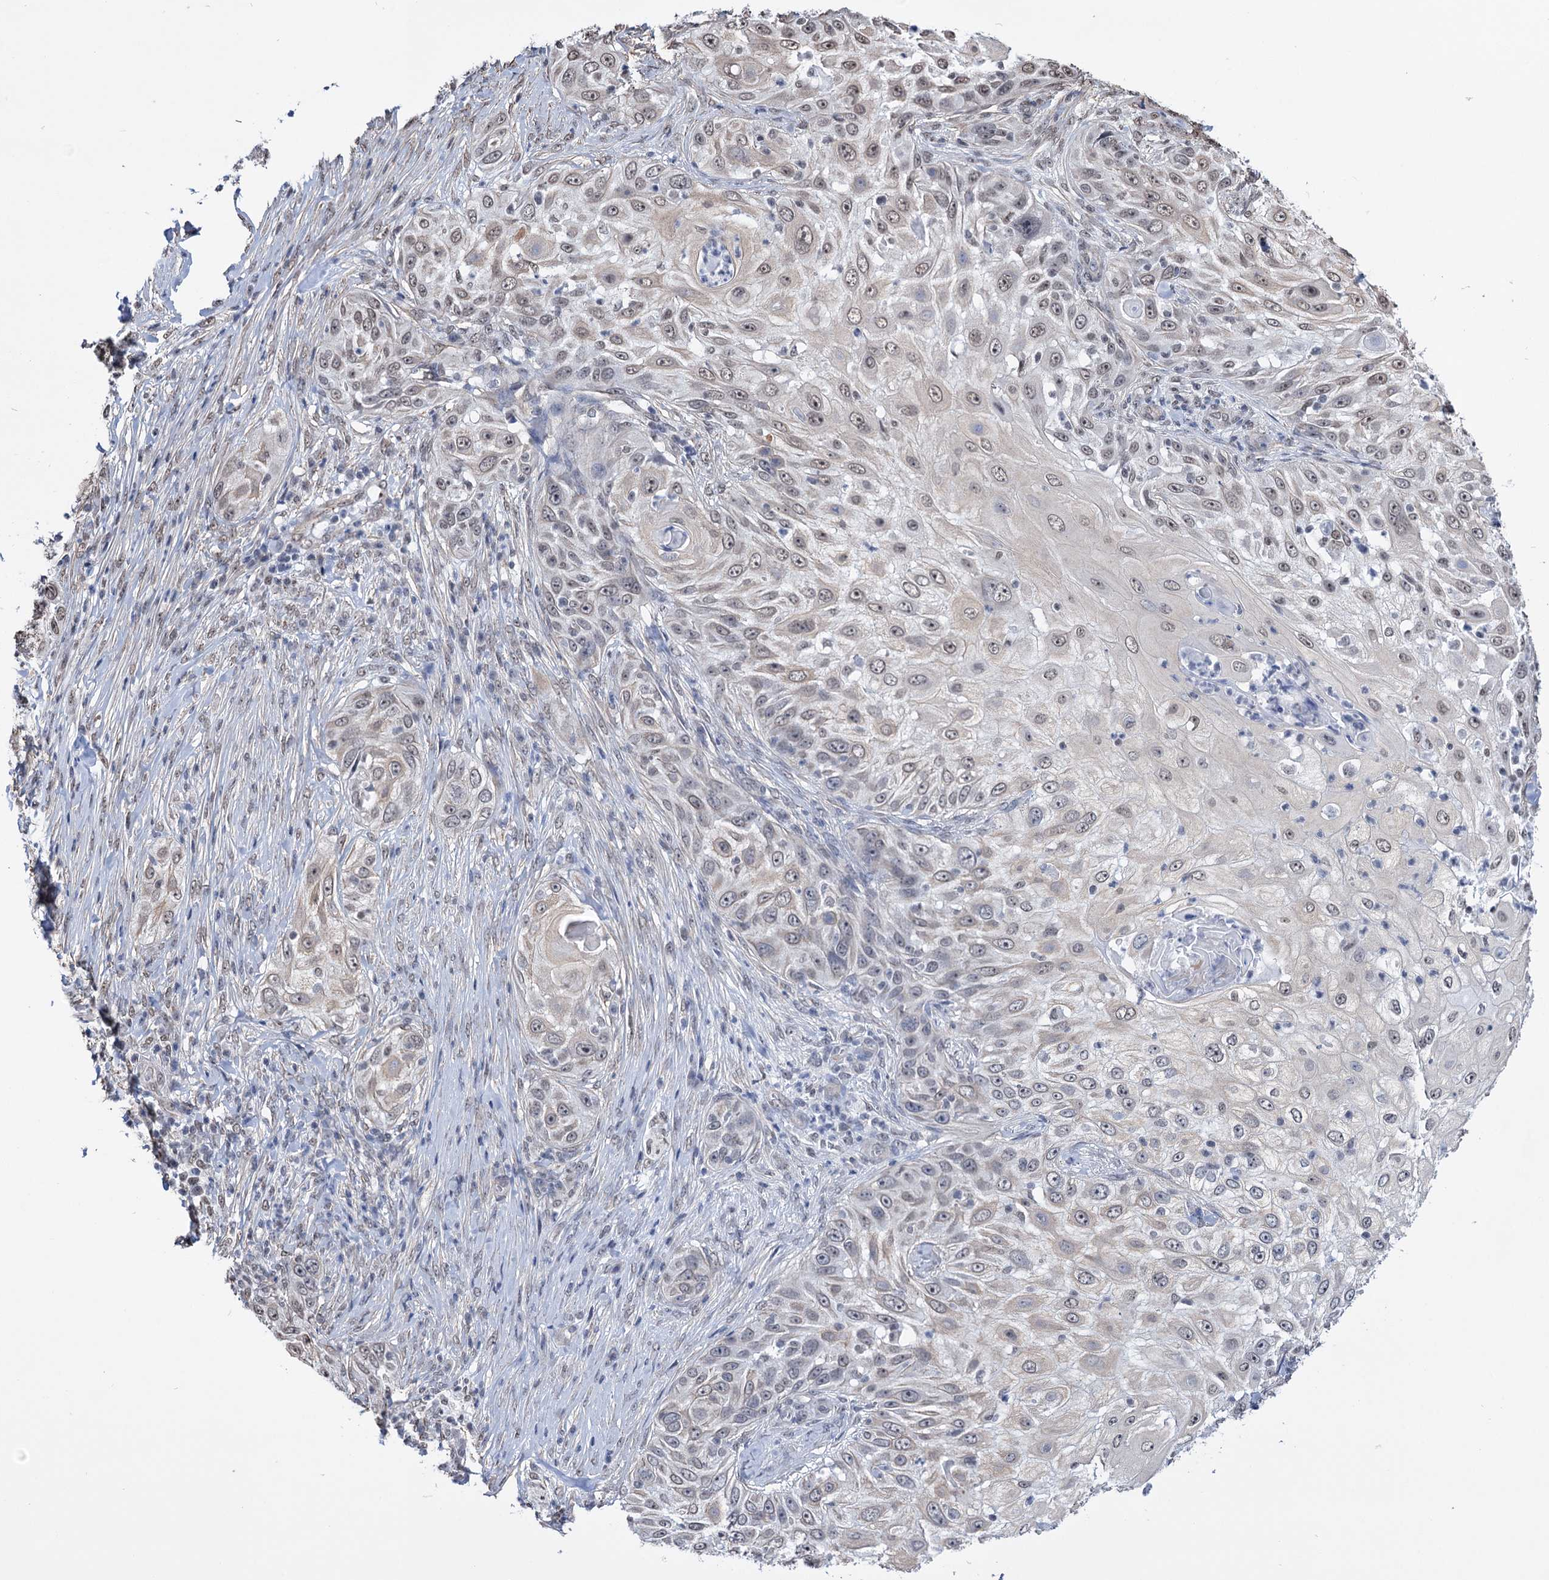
{"staining": {"intensity": "weak", "quantity": "25%-75%", "location": "nuclear"}, "tissue": "skin cancer", "cell_type": "Tumor cells", "image_type": "cancer", "snomed": [{"axis": "morphology", "description": "Squamous cell carcinoma, NOS"}, {"axis": "topography", "description": "Skin"}], "caption": "A photomicrograph showing weak nuclear positivity in approximately 25%-75% of tumor cells in skin cancer, as visualized by brown immunohistochemical staining.", "gene": "ABHD10", "patient": {"sex": "female", "age": 44}}